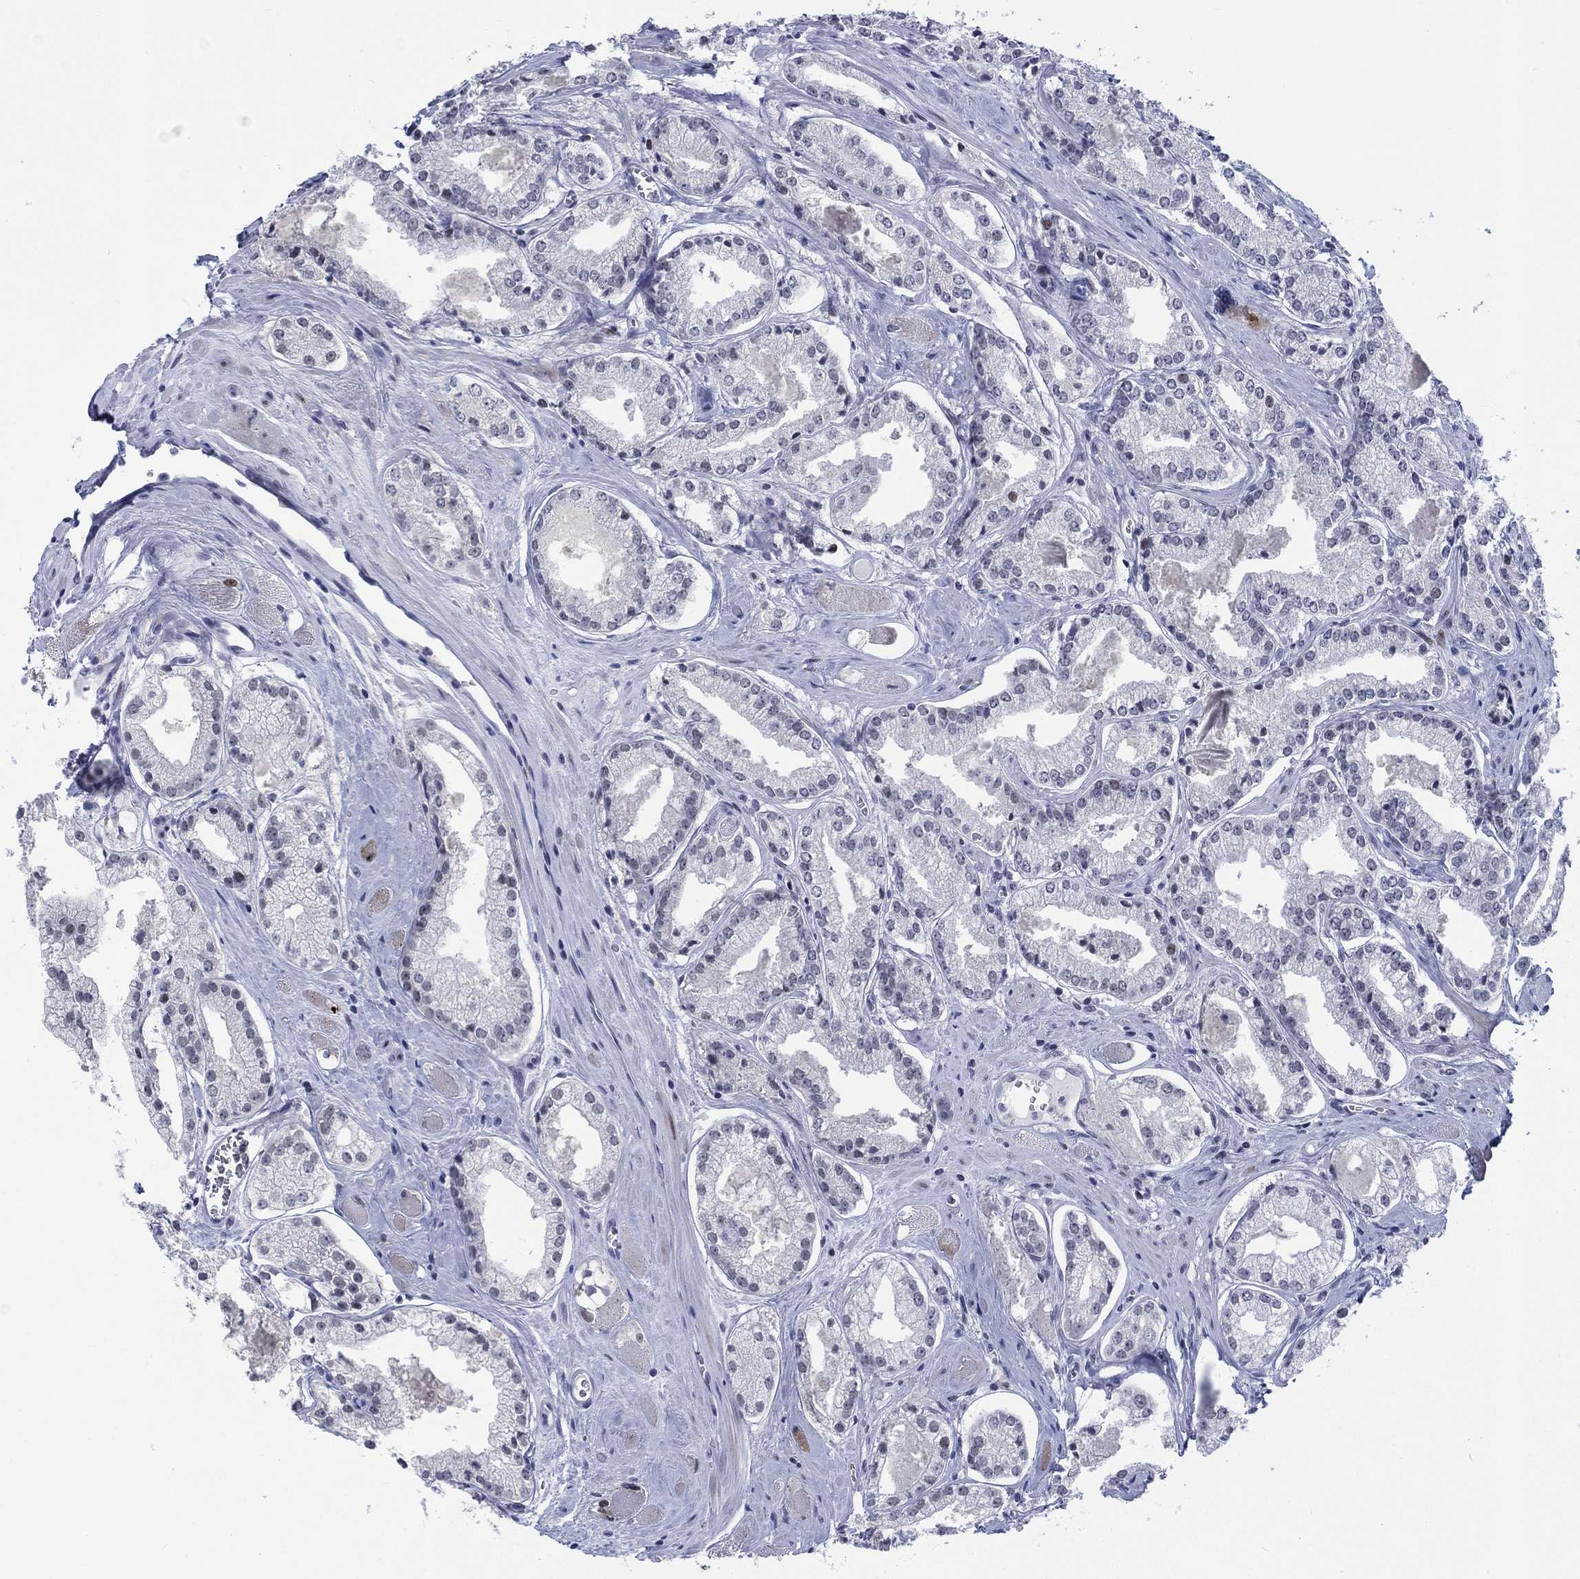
{"staining": {"intensity": "negative", "quantity": "none", "location": "none"}, "tissue": "prostate cancer", "cell_type": "Tumor cells", "image_type": "cancer", "snomed": [{"axis": "morphology", "description": "Adenocarcinoma, NOS"}, {"axis": "topography", "description": "Prostate"}], "caption": "Tumor cells show no significant protein staining in adenocarcinoma (prostate). Nuclei are stained in blue.", "gene": "NEU3", "patient": {"sex": "male", "age": 72}}